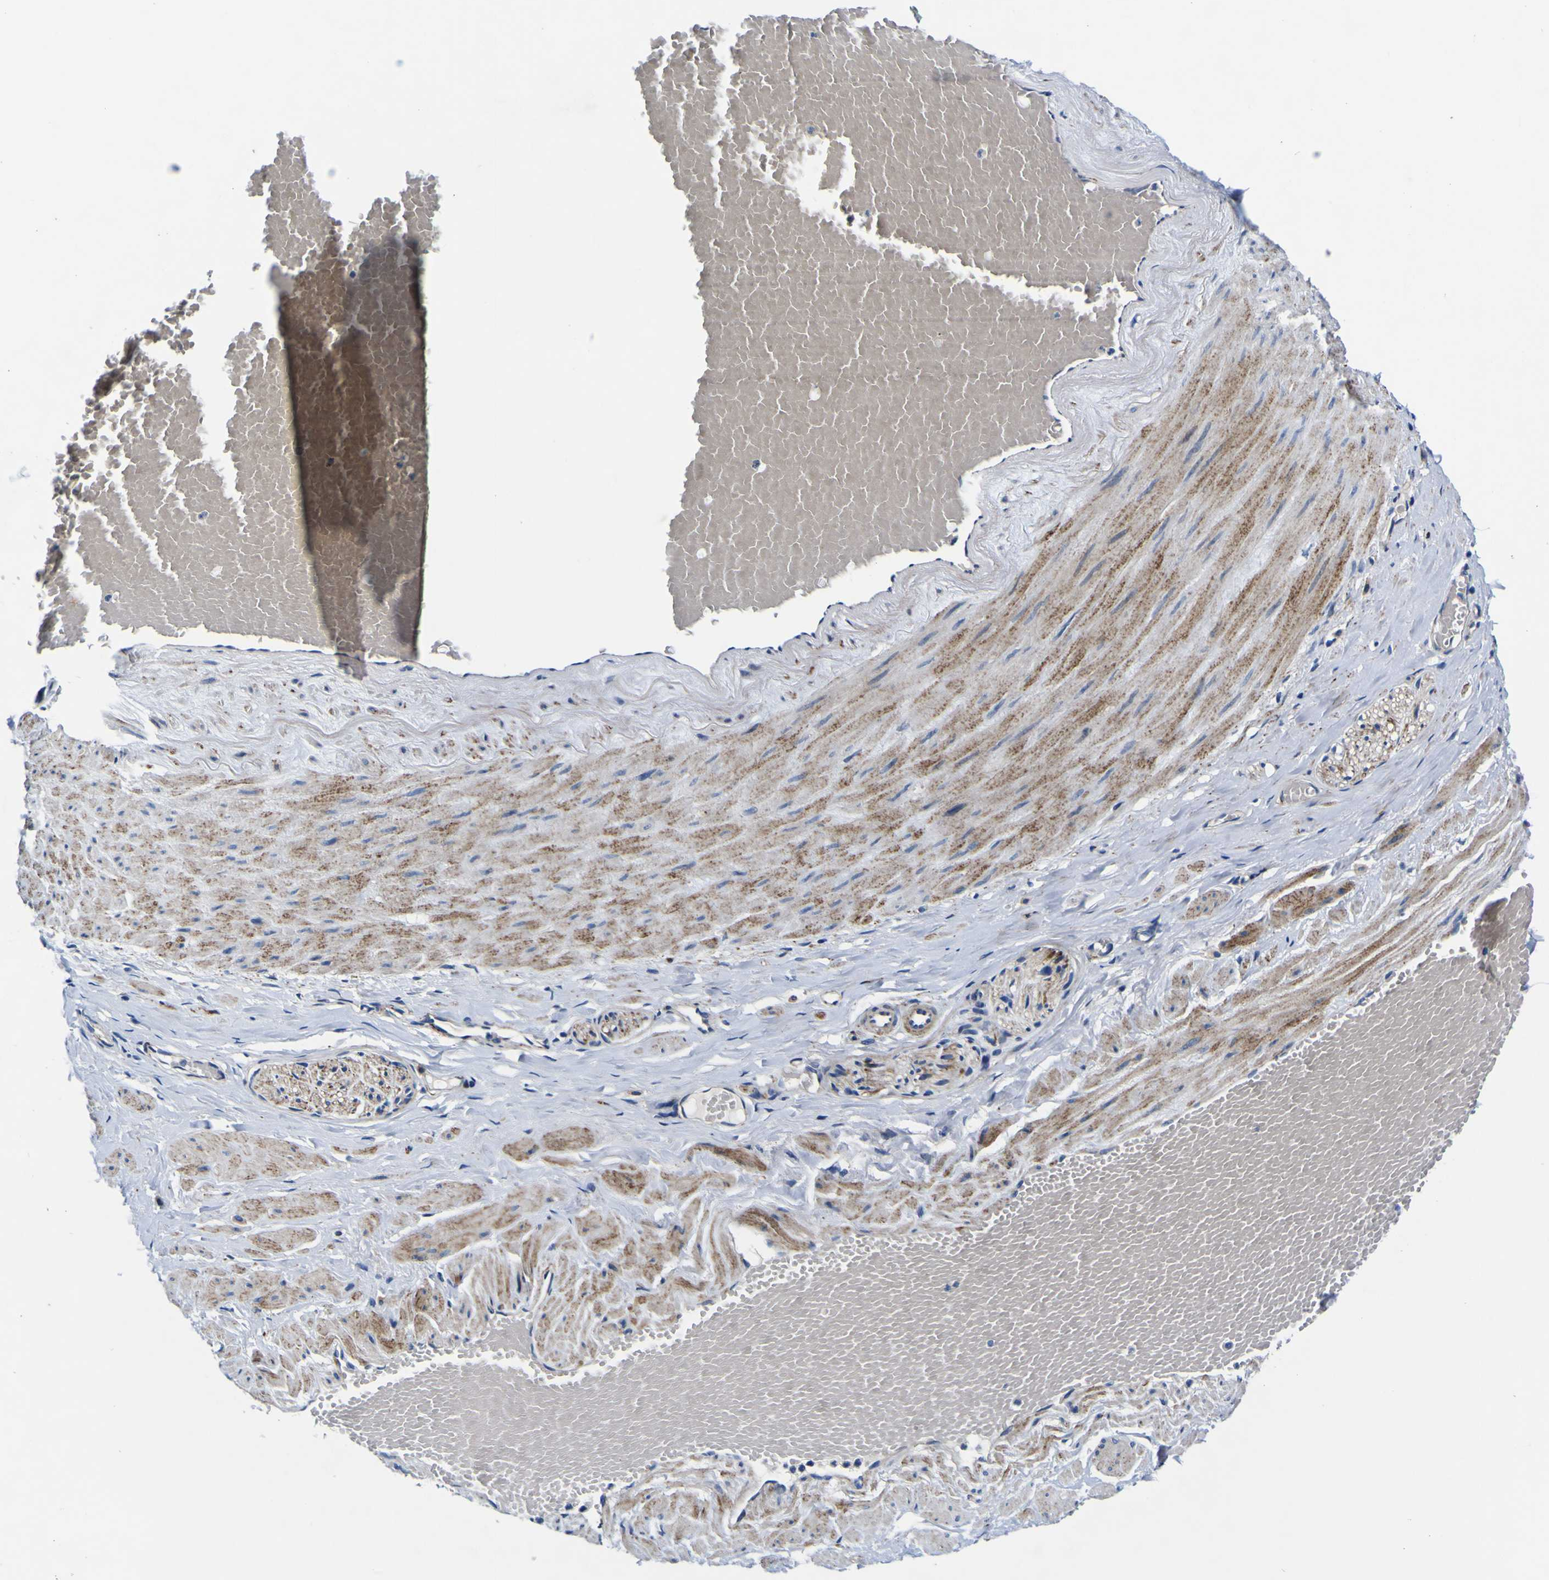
{"staining": {"intensity": "negative", "quantity": "none", "location": "none"}, "tissue": "adipose tissue", "cell_type": "Adipocytes", "image_type": "normal", "snomed": [{"axis": "morphology", "description": "Normal tissue, NOS"}, {"axis": "topography", "description": "Soft tissue"}, {"axis": "topography", "description": "Vascular tissue"}], "caption": "There is no significant positivity in adipocytes of adipose tissue. (Brightfield microscopy of DAB immunohistochemistry (IHC) at high magnification).", "gene": "AGAP3", "patient": {"sex": "female", "age": 35}}